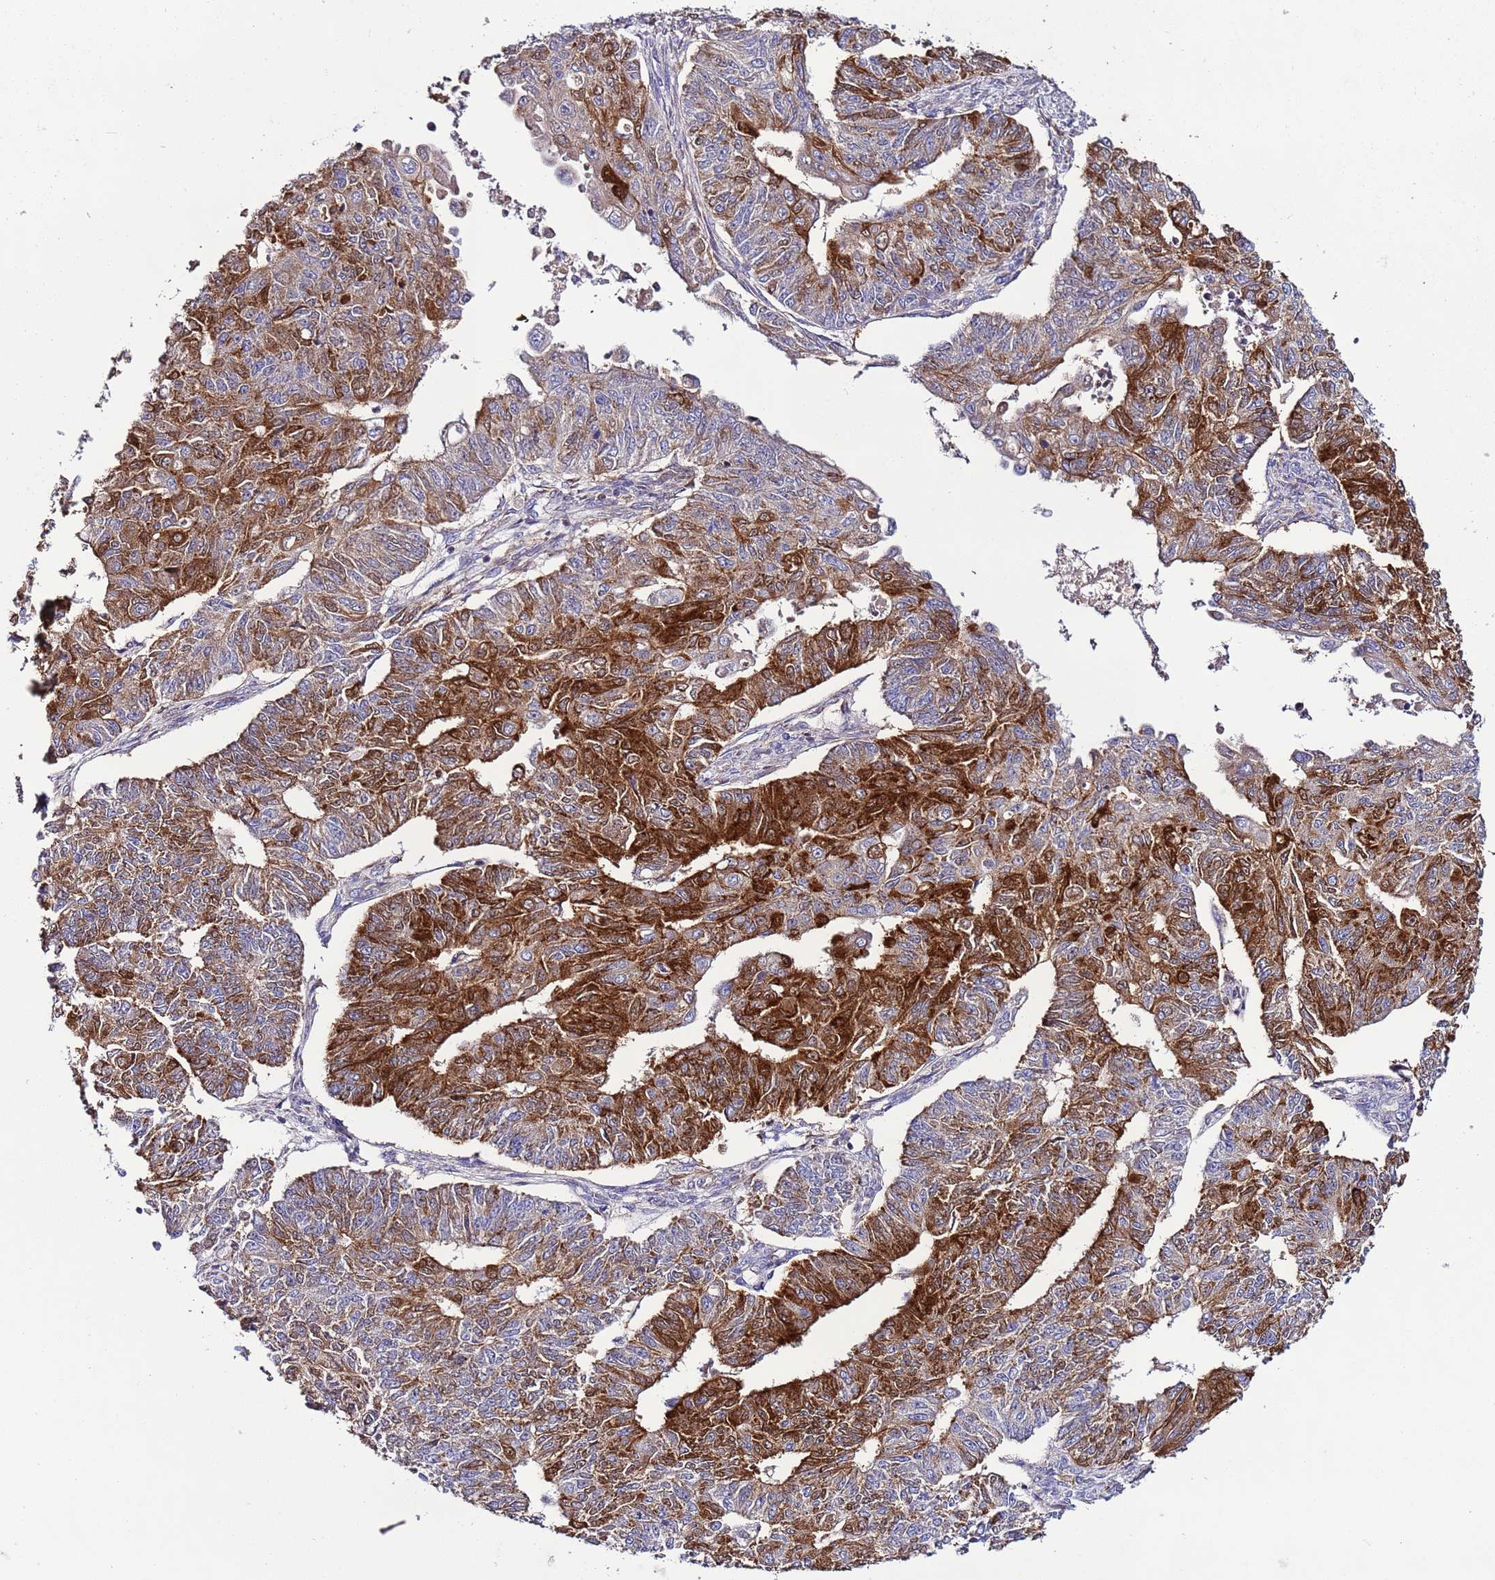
{"staining": {"intensity": "strong", "quantity": "<25%", "location": "cytoplasmic/membranous"}, "tissue": "endometrial cancer", "cell_type": "Tumor cells", "image_type": "cancer", "snomed": [{"axis": "morphology", "description": "Adenocarcinoma, NOS"}, {"axis": "topography", "description": "Endometrium"}], "caption": "A photomicrograph of human endometrial cancer (adenocarcinoma) stained for a protein reveals strong cytoplasmic/membranous brown staining in tumor cells.", "gene": "SPCS1", "patient": {"sex": "female", "age": 32}}